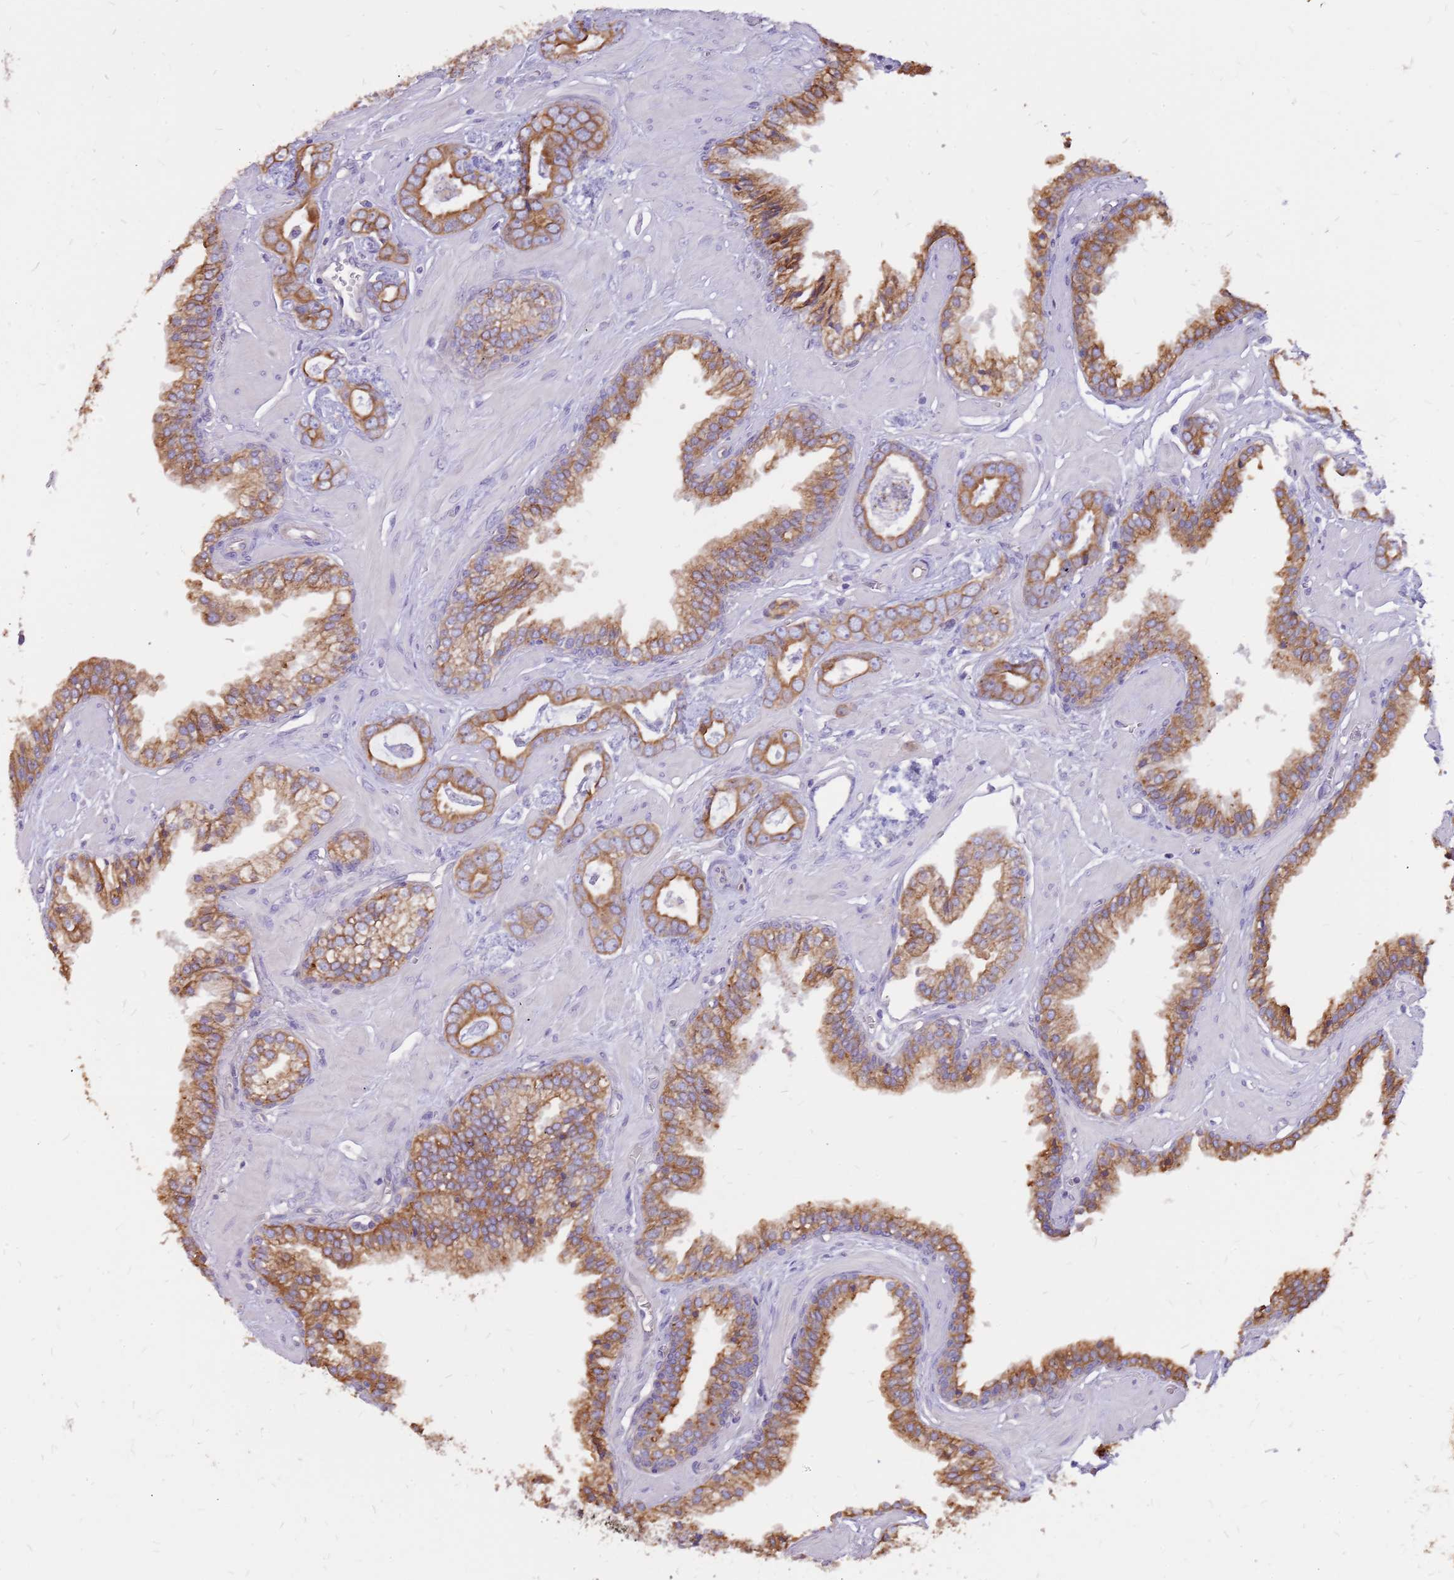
{"staining": {"intensity": "moderate", "quantity": ">75%", "location": "cytoplasmic/membranous"}, "tissue": "prostate cancer", "cell_type": "Tumor cells", "image_type": "cancer", "snomed": [{"axis": "morphology", "description": "Adenocarcinoma, Low grade"}, {"axis": "topography", "description": "Prostate"}], "caption": "This image demonstrates IHC staining of prostate cancer, with medium moderate cytoplasmic/membranous expression in approximately >75% of tumor cells.", "gene": "WASHC4", "patient": {"sex": "male", "age": 60}}